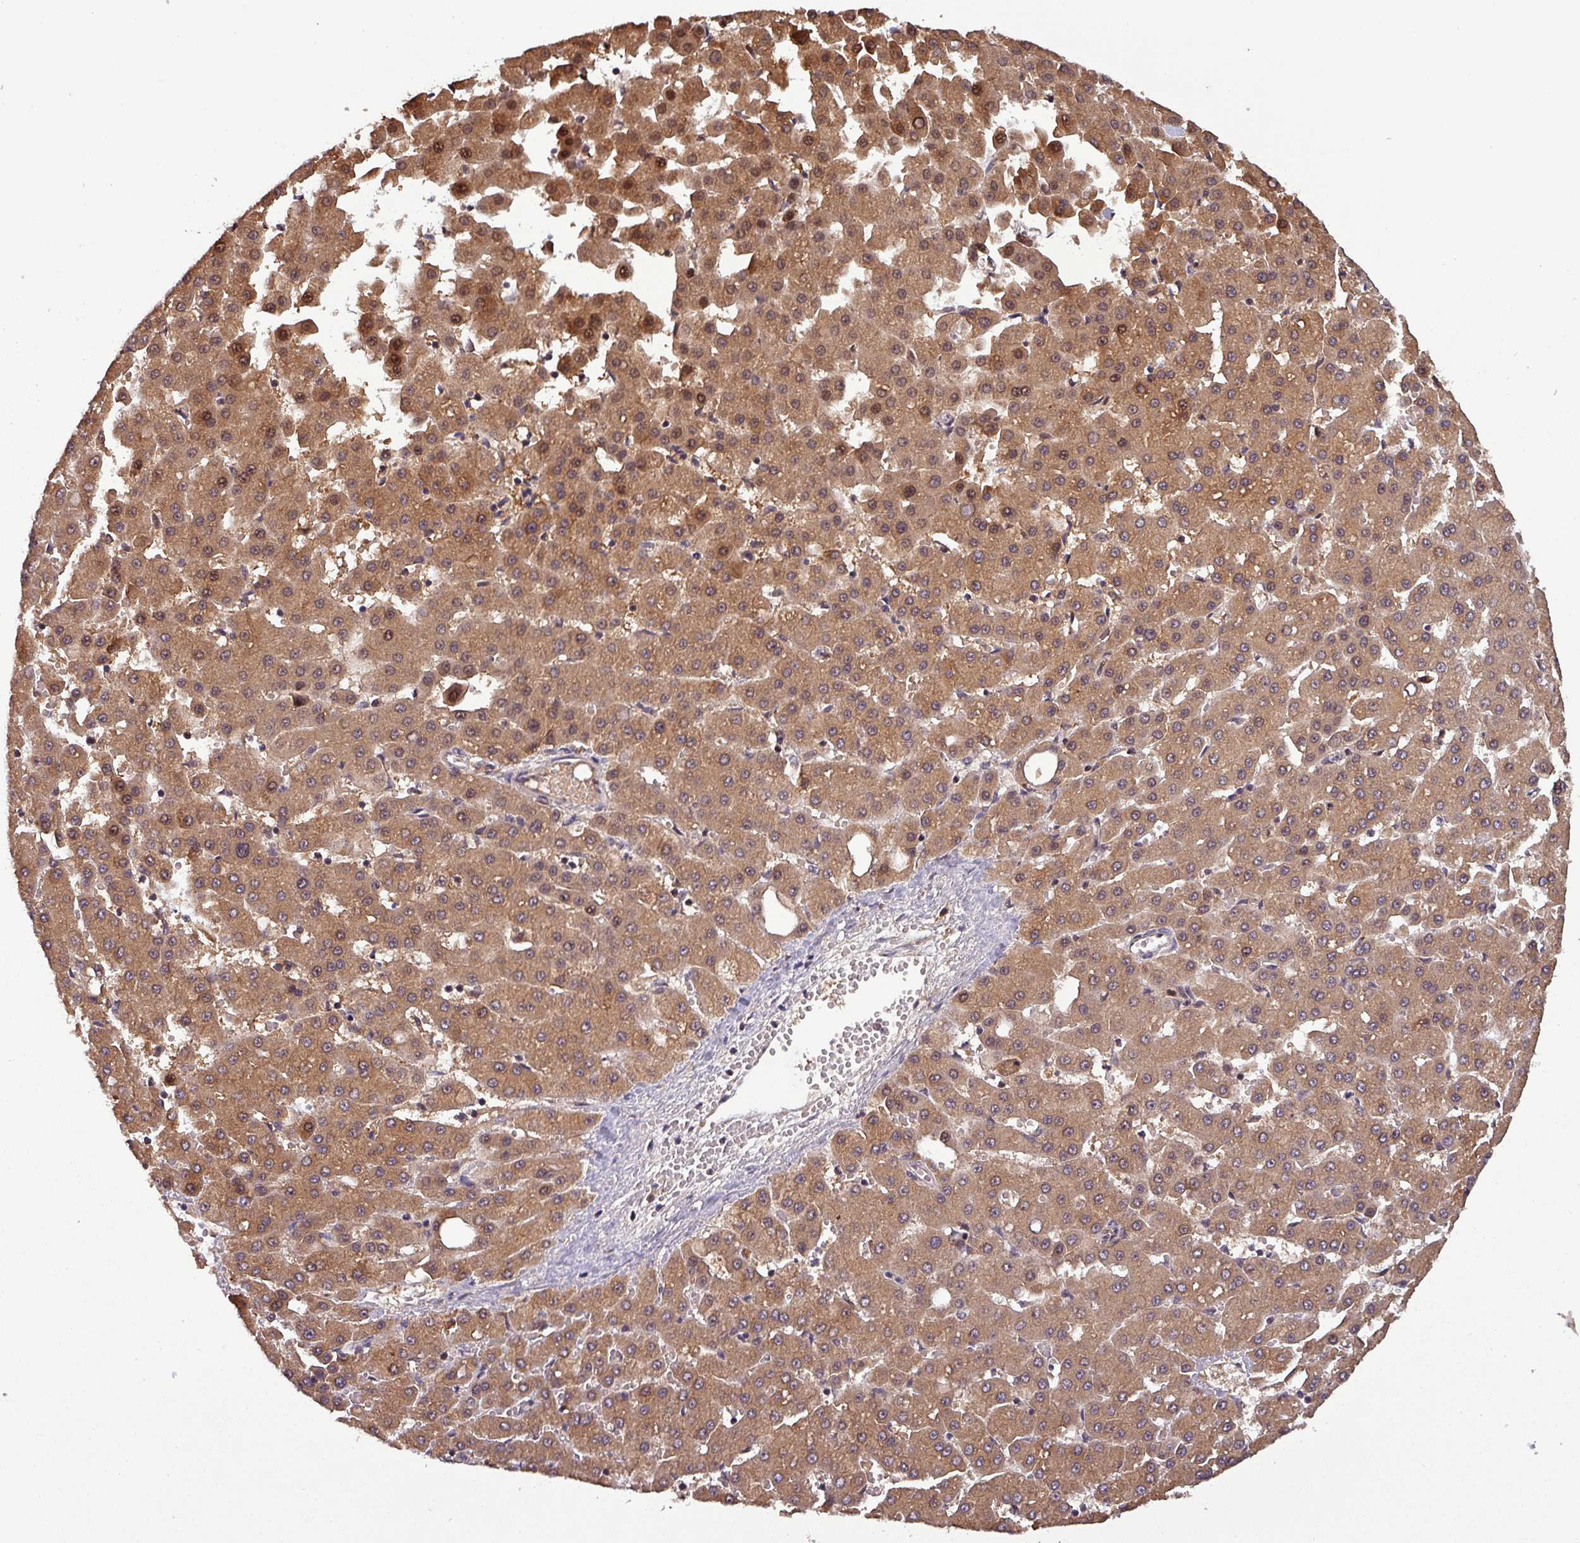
{"staining": {"intensity": "moderate", "quantity": ">75%", "location": "cytoplasmic/membranous,nuclear"}, "tissue": "liver cancer", "cell_type": "Tumor cells", "image_type": "cancer", "snomed": [{"axis": "morphology", "description": "Carcinoma, Hepatocellular, NOS"}, {"axis": "topography", "description": "Liver"}], "caption": "Immunohistochemical staining of human hepatocellular carcinoma (liver) demonstrates moderate cytoplasmic/membranous and nuclear protein staining in about >75% of tumor cells. Nuclei are stained in blue.", "gene": "NOB1", "patient": {"sex": "male", "age": 47}}